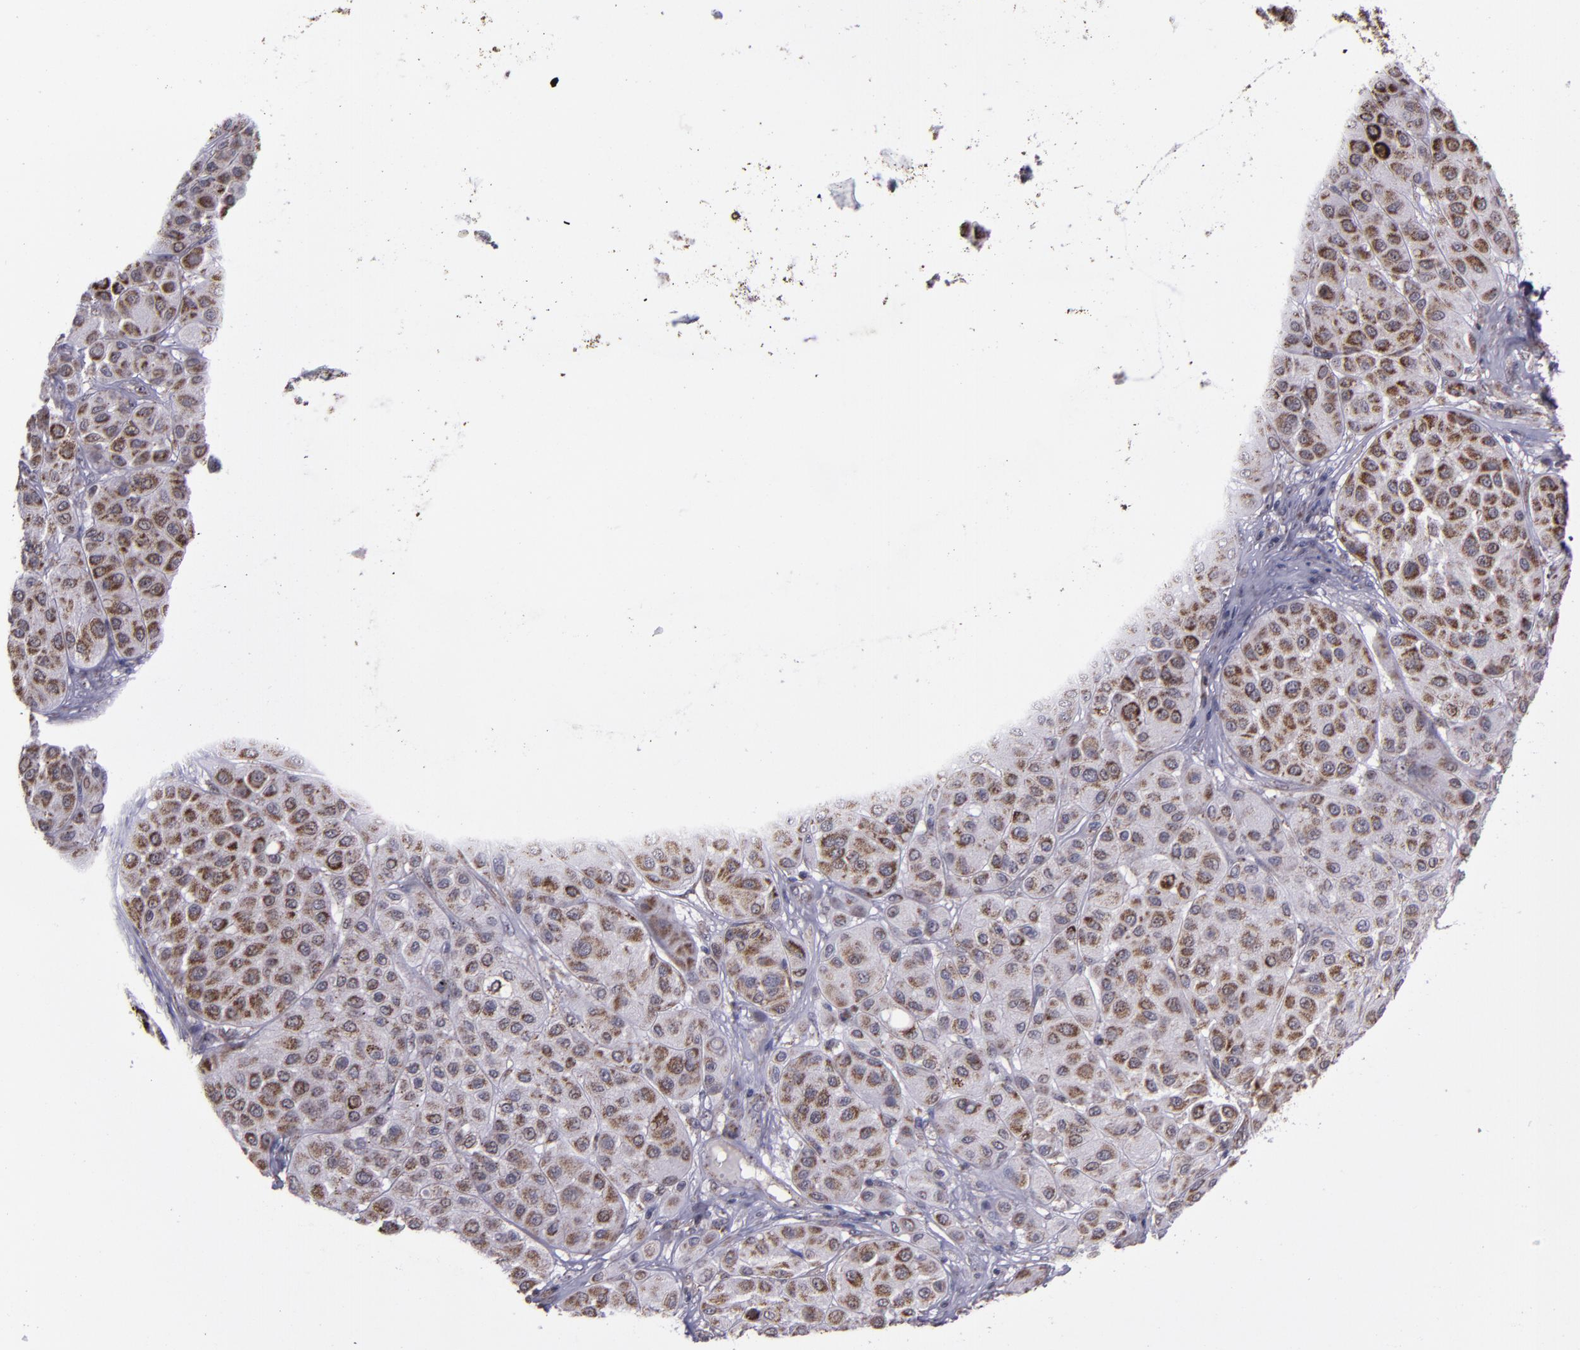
{"staining": {"intensity": "moderate", "quantity": ">75%", "location": "cytoplasmic/membranous,nuclear"}, "tissue": "melanoma", "cell_type": "Tumor cells", "image_type": "cancer", "snomed": [{"axis": "morphology", "description": "Normal tissue, NOS"}, {"axis": "morphology", "description": "Malignant melanoma, Metastatic site"}, {"axis": "topography", "description": "Skin"}], "caption": "Melanoma stained for a protein (brown) reveals moderate cytoplasmic/membranous and nuclear positive expression in approximately >75% of tumor cells.", "gene": "LONP1", "patient": {"sex": "male", "age": 41}}